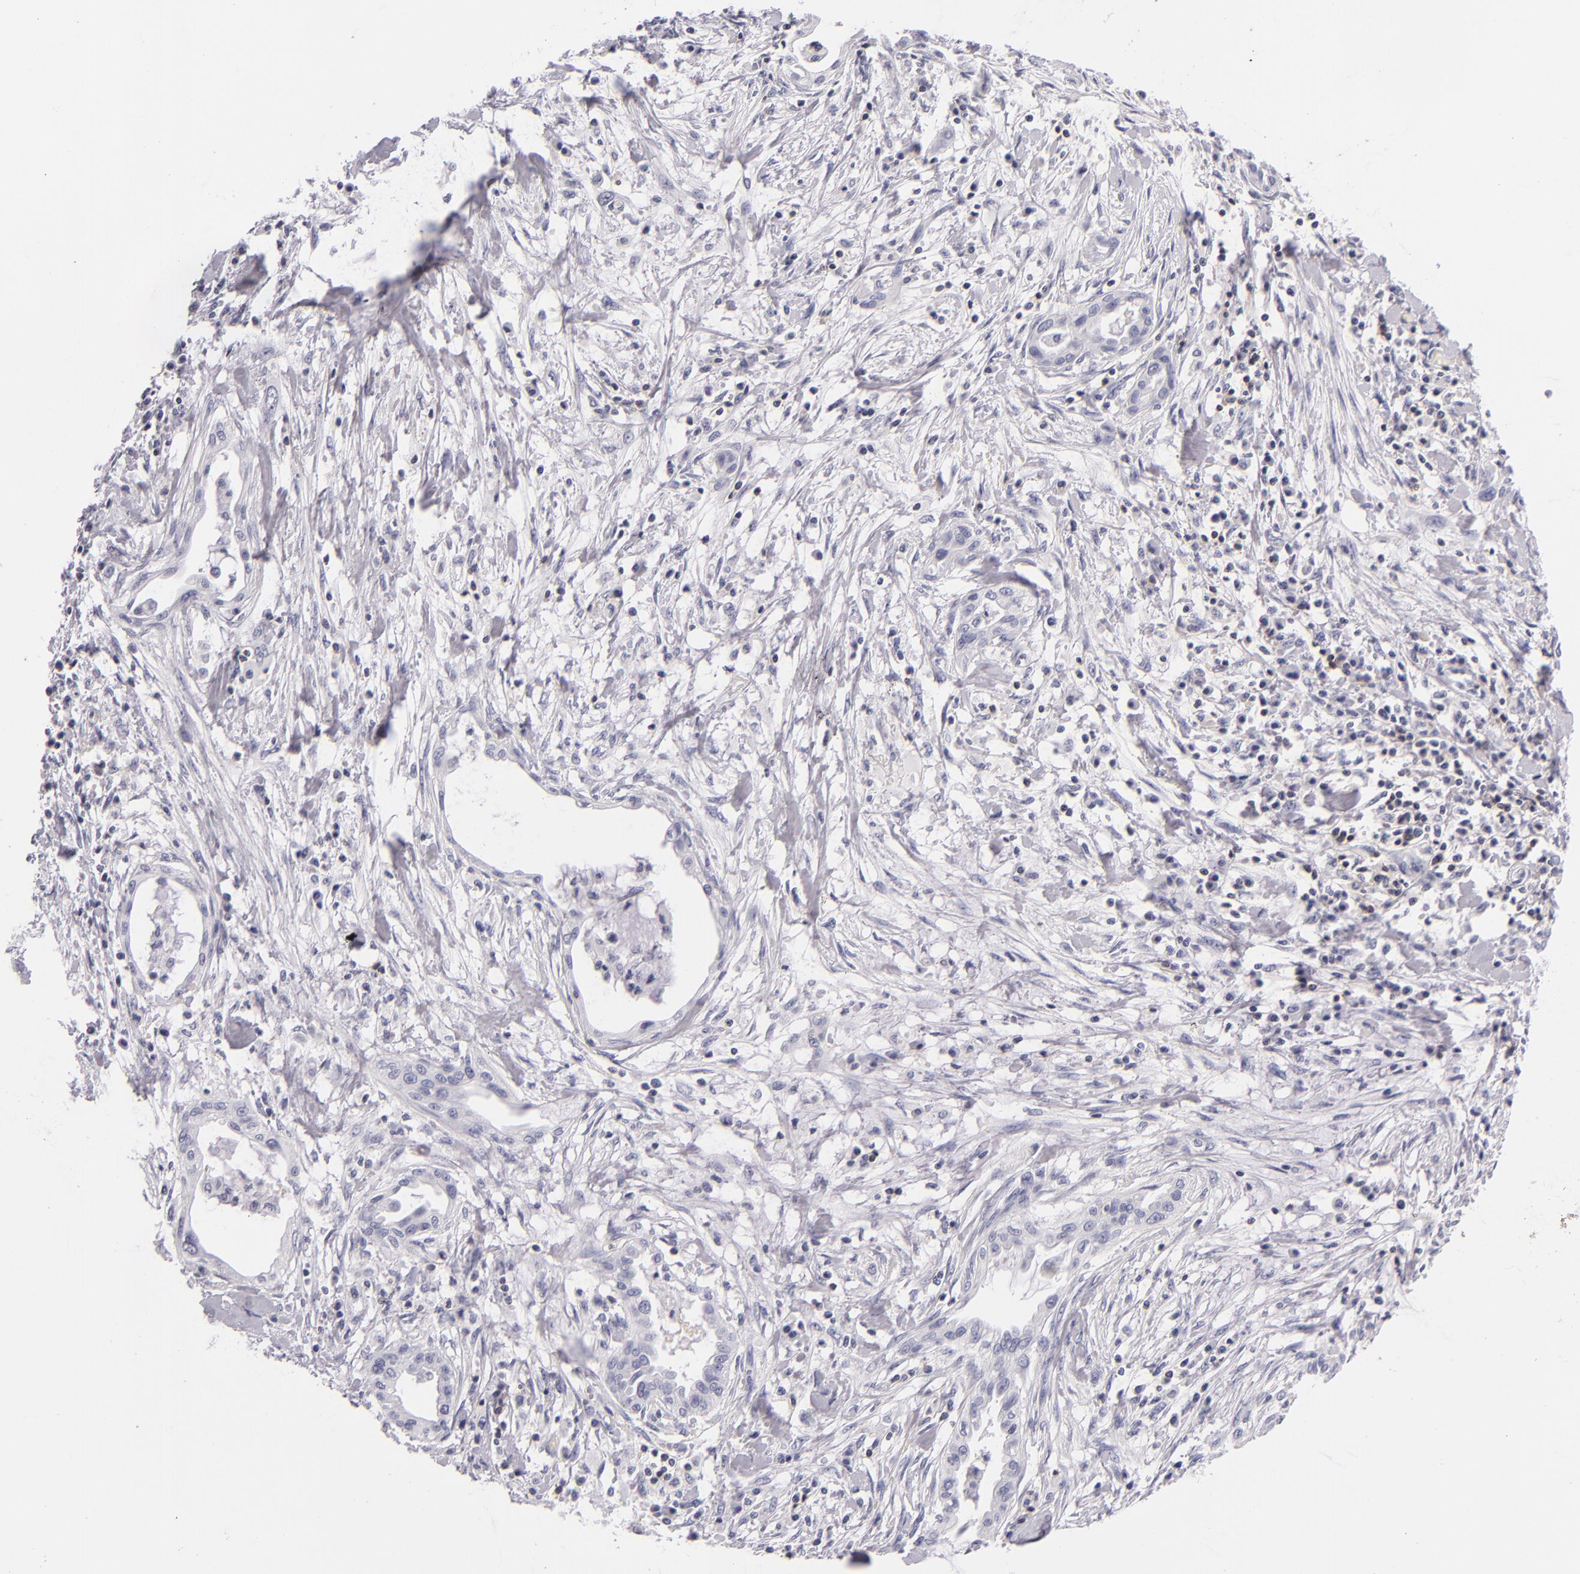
{"staining": {"intensity": "negative", "quantity": "none", "location": "none"}, "tissue": "pancreatic cancer", "cell_type": "Tumor cells", "image_type": "cancer", "snomed": [{"axis": "morphology", "description": "Adenocarcinoma, NOS"}, {"axis": "topography", "description": "Pancreas"}], "caption": "Tumor cells are negative for brown protein staining in pancreatic cancer (adenocarcinoma). (DAB (3,3'-diaminobenzidine) immunohistochemistry visualized using brightfield microscopy, high magnification).", "gene": "CD48", "patient": {"sex": "female", "age": 64}}